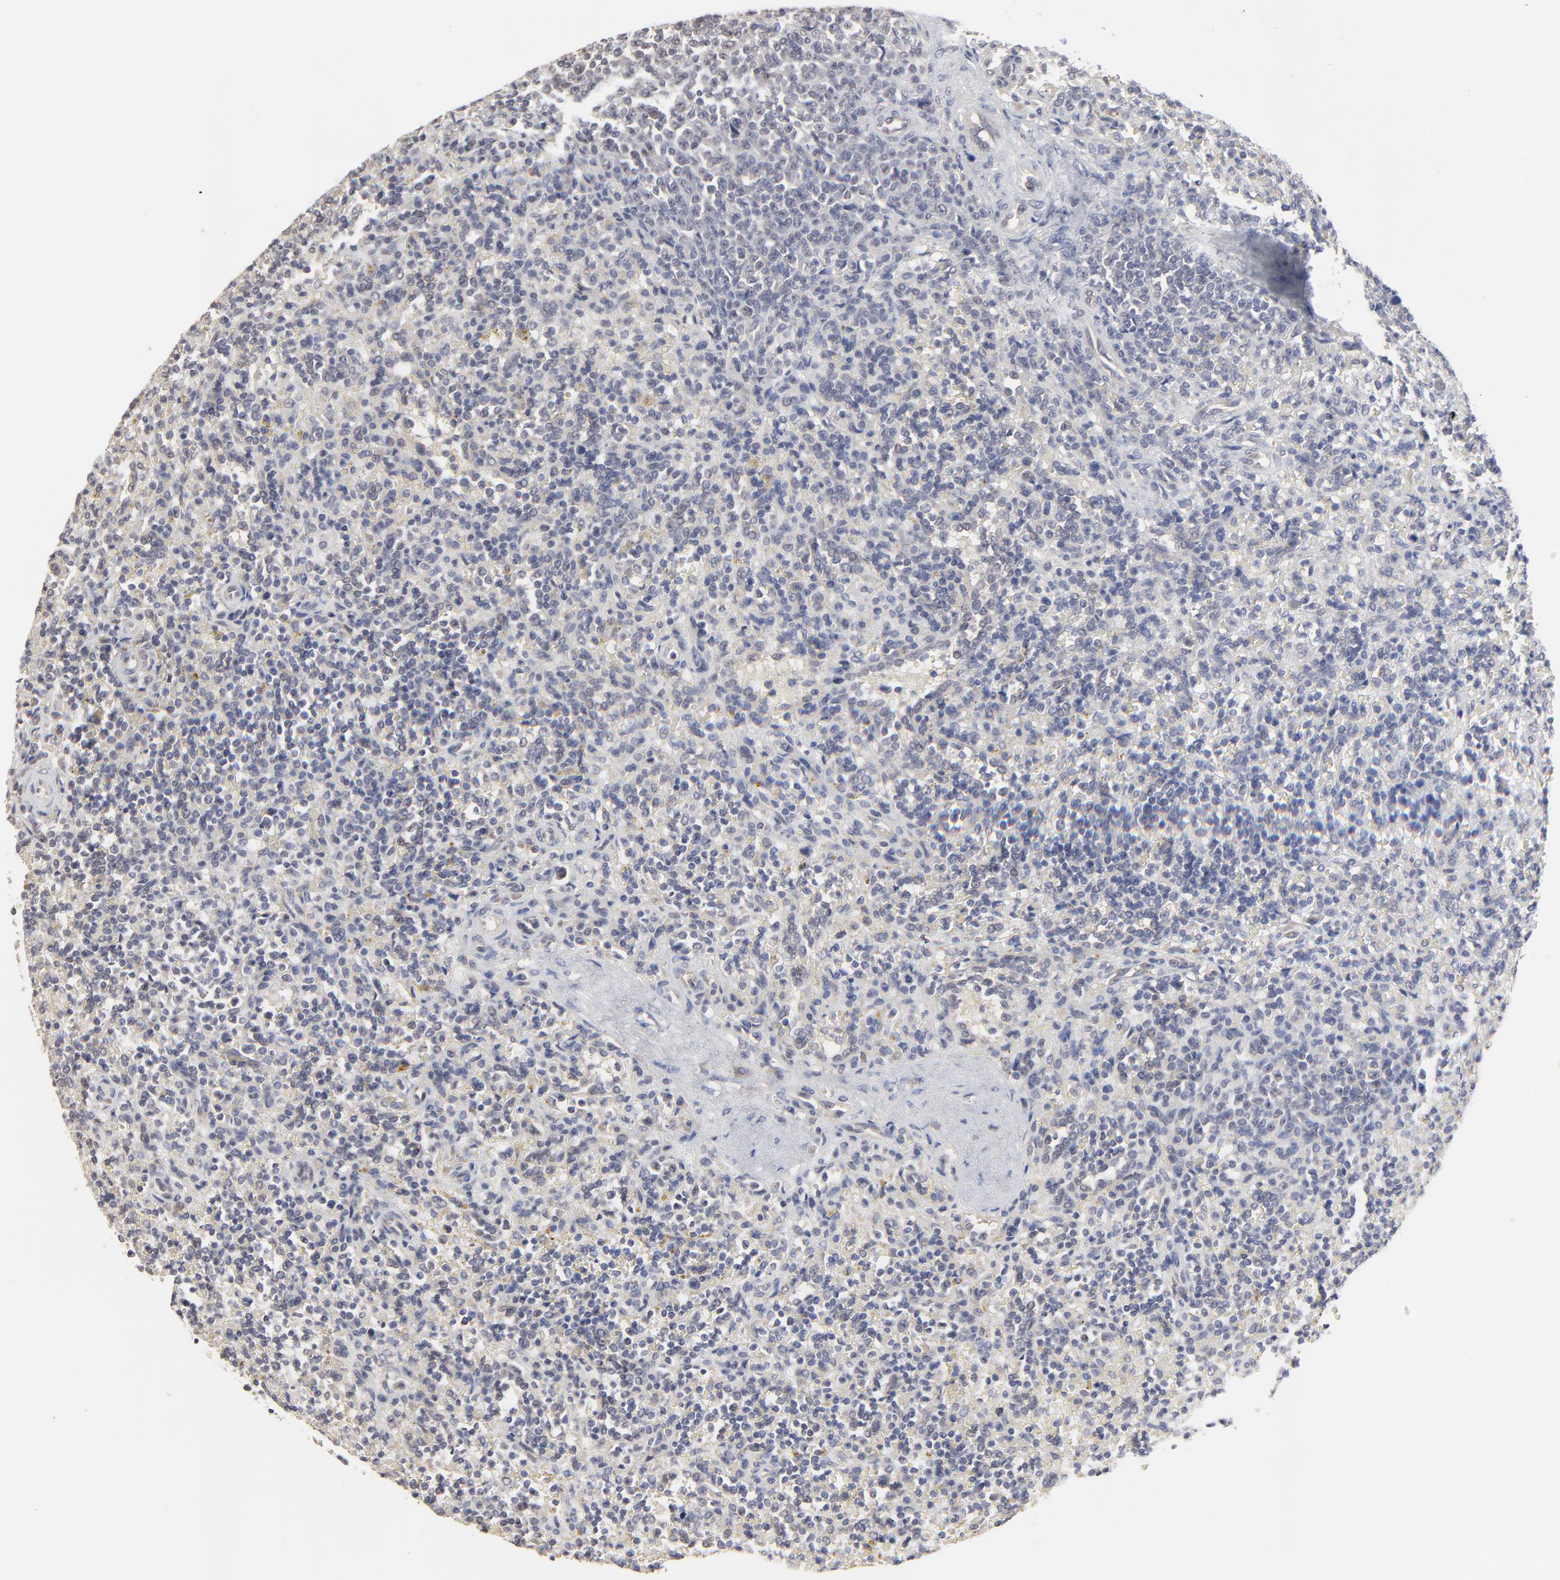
{"staining": {"intensity": "negative", "quantity": "none", "location": "none"}, "tissue": "lymphoma", "cell_type": "Tumor cells", "image_type": "cancer", "snomed": [{"axis": "morphology", "description": "Malignant lymphoma, non-Hodgkin's type, Low grade"}, {"axis": "topography", "description": "Spleen"}], "caption": "Immunohistochemical staining of lymphoma shows no significant expression in tumor cells.", "gene": "FAM199X", "patient": {"sex": "male", "age": 67}}